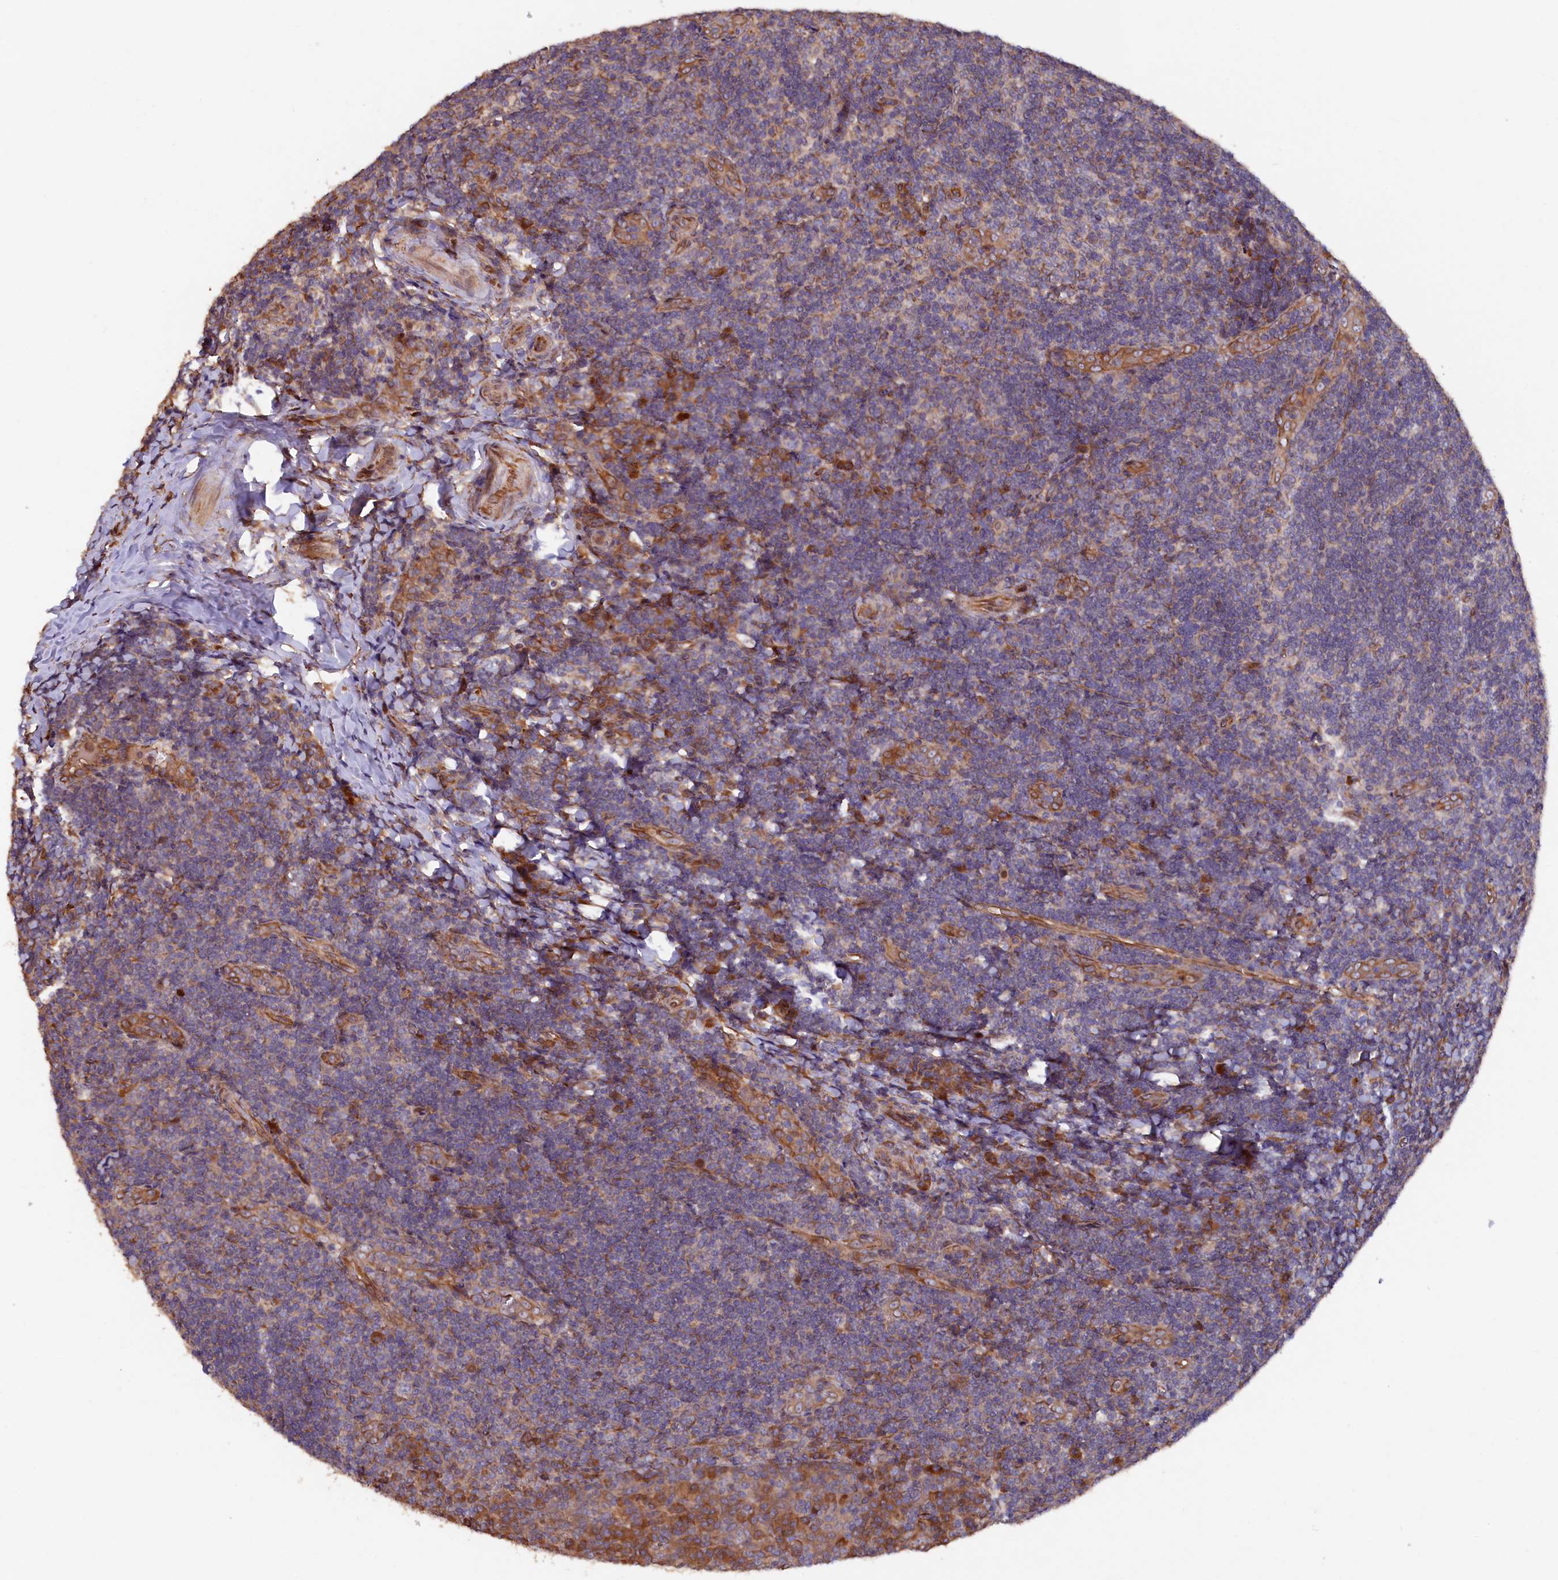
{"staining": {"intensity": "moderate", "quantity": "<25%", "location": "cytoplasmic/membranous"}, "tissue": "tonsil", "cell_type": "Germinal center cells", "image_type": "normal", "snomed": [{"axis": "morphology", "description": "Normal tissue, NOS"}, {"axis": "topography", "description": "Tonsil"}], "caption": "IHC (DAB (3,3'-diaminobenzidine)) staining of benign tonsil exhibits moderate cytoplasmic/membranous protein staining in about <25% of germinal center cells. The protein is shown in brown color, while the nuclei are stained blue.", "gene": "GREB1L", "patient": {"sex": "male", "age": 17}}